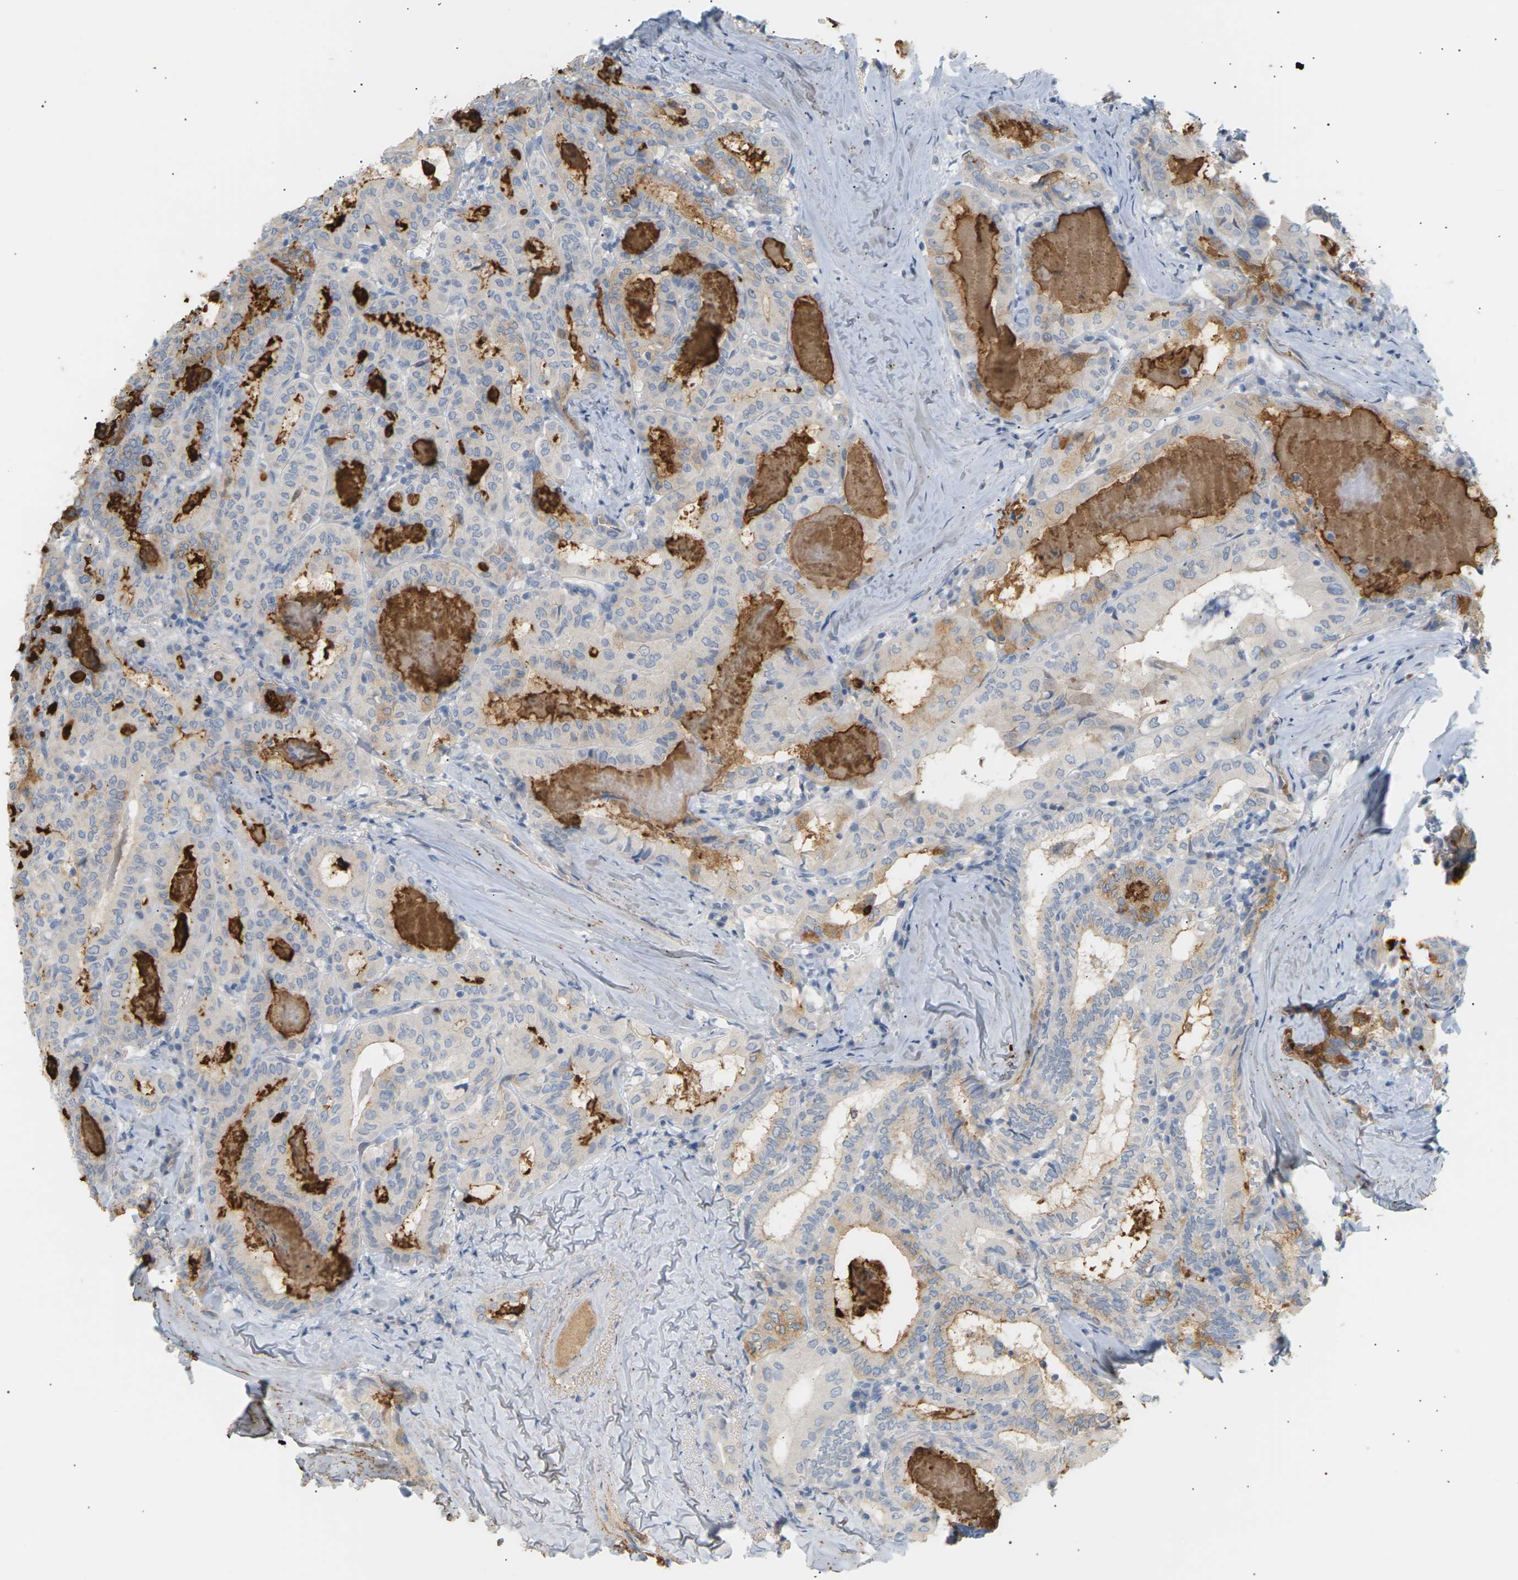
{"staining": {"intensity": "weak", "quantity": "<25%", "location": "cytoplasmic/membranous"}, "tissue": "thyroid cancer", "cell_type": "Tumor cells", "image_type": "cancer", "snomed": [{"axis": "morphology", "description": "Papillary adenocarcinoma, NOS"}, {"axis": "topography", "description": "Thyroid gland"}], "caption": "This is an immunohistochemistry histopathology image of human thyroid cancer. There is no positivity in tumor cells.", "gene": "CLU", "patient": {"sex": "female", "age": 42}}